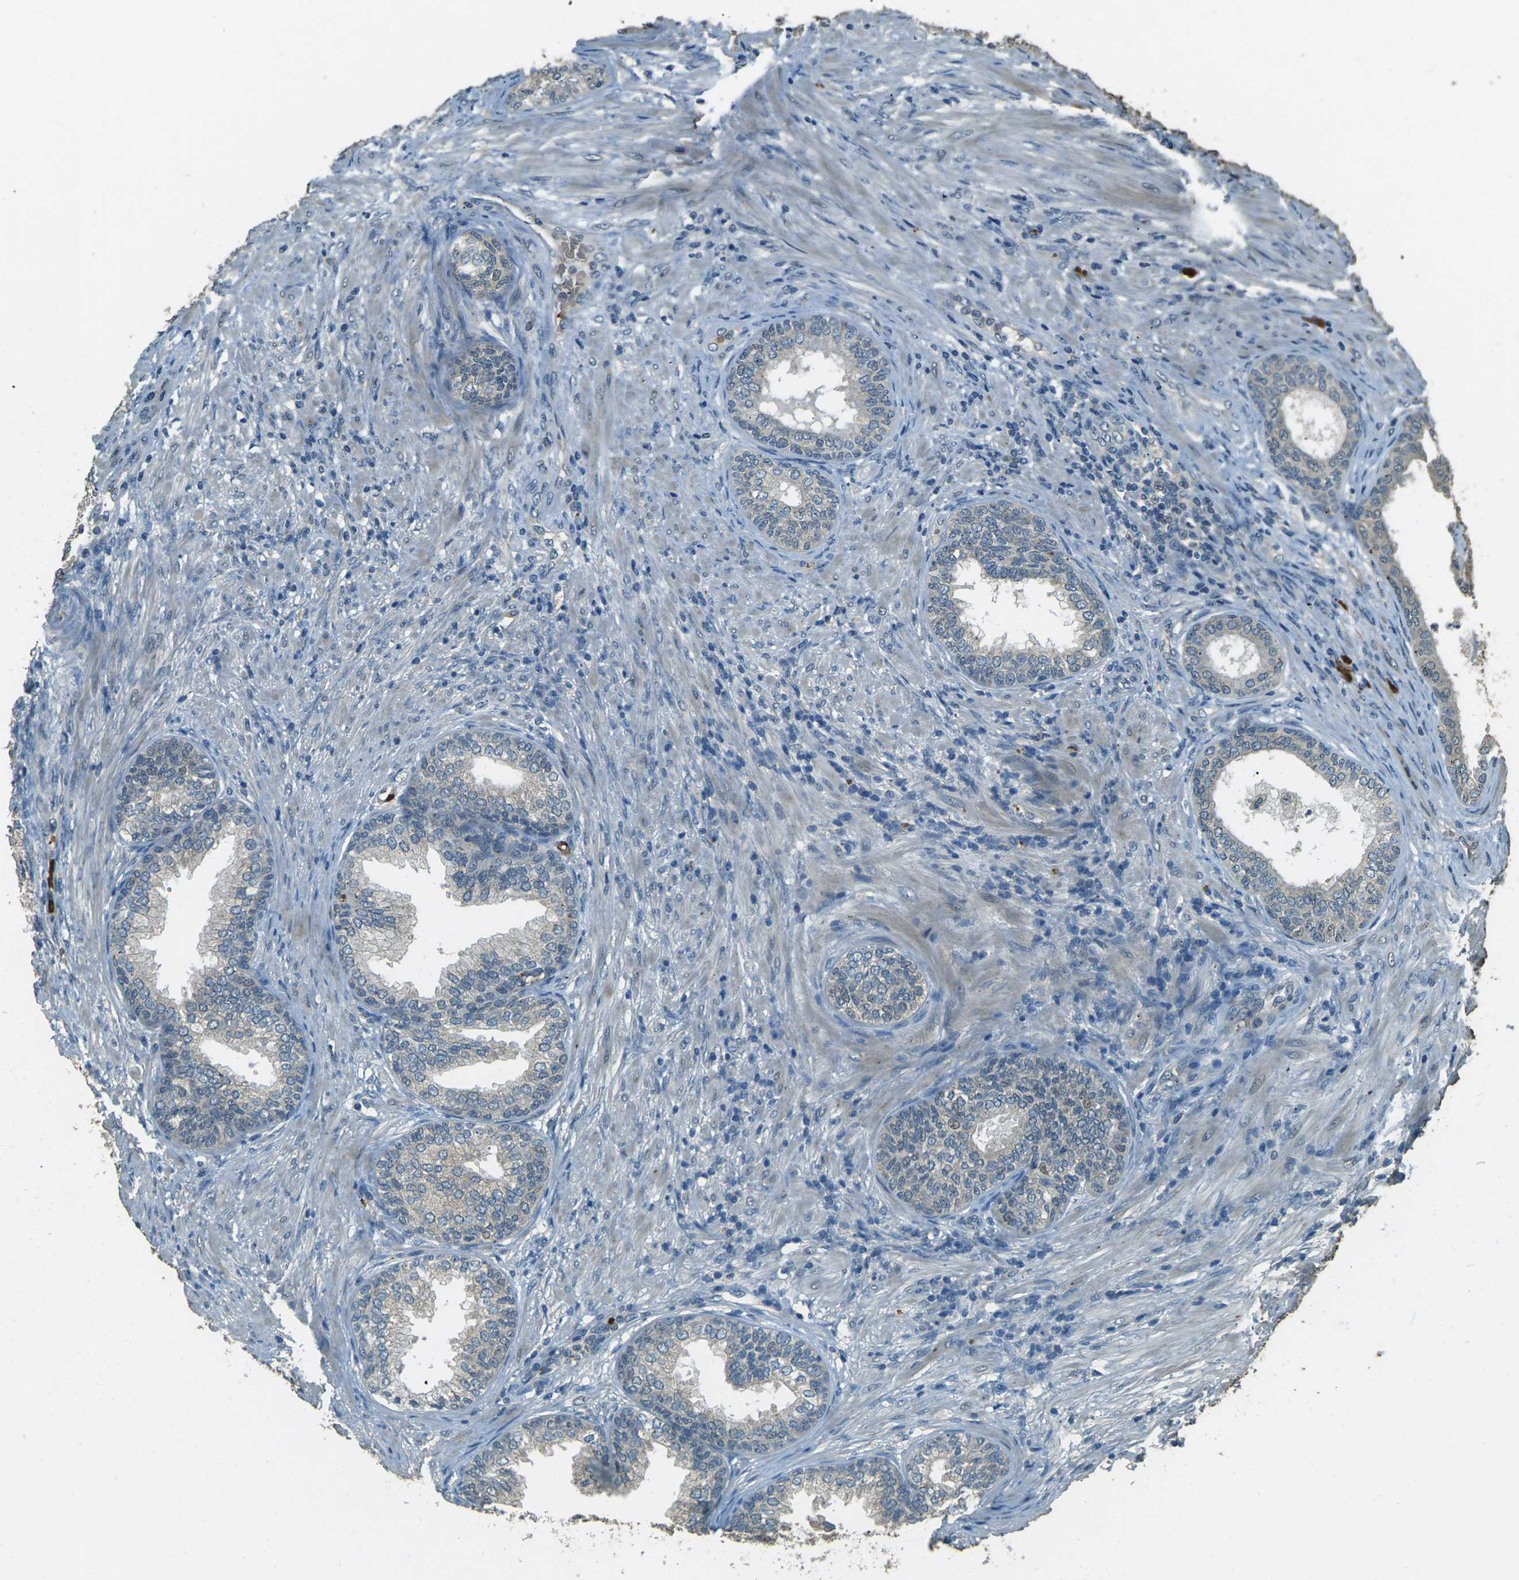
{"staining": {"intensity": "moderate", "quantity": "25%-75%", "location": "cytoplasmic/membranous"}, "tissue": "prostate", "cell_type": "Glandular cells", "image_type": "normal", "snomed": [{"axis": "morphology", "description": "Normal tissue, NOS"}, {"axis": "topography", "description": "Prostate"}], "caption": "Immunohistochemistry (IHC) (DAB) staining of unremarkable human prostate exhibits moderate cytoplasmic/membranous protein positivity in about 25%-75% of glandular cells.", "gene": "TOR1A", "patient": {"sex": "male", "age": 76}}